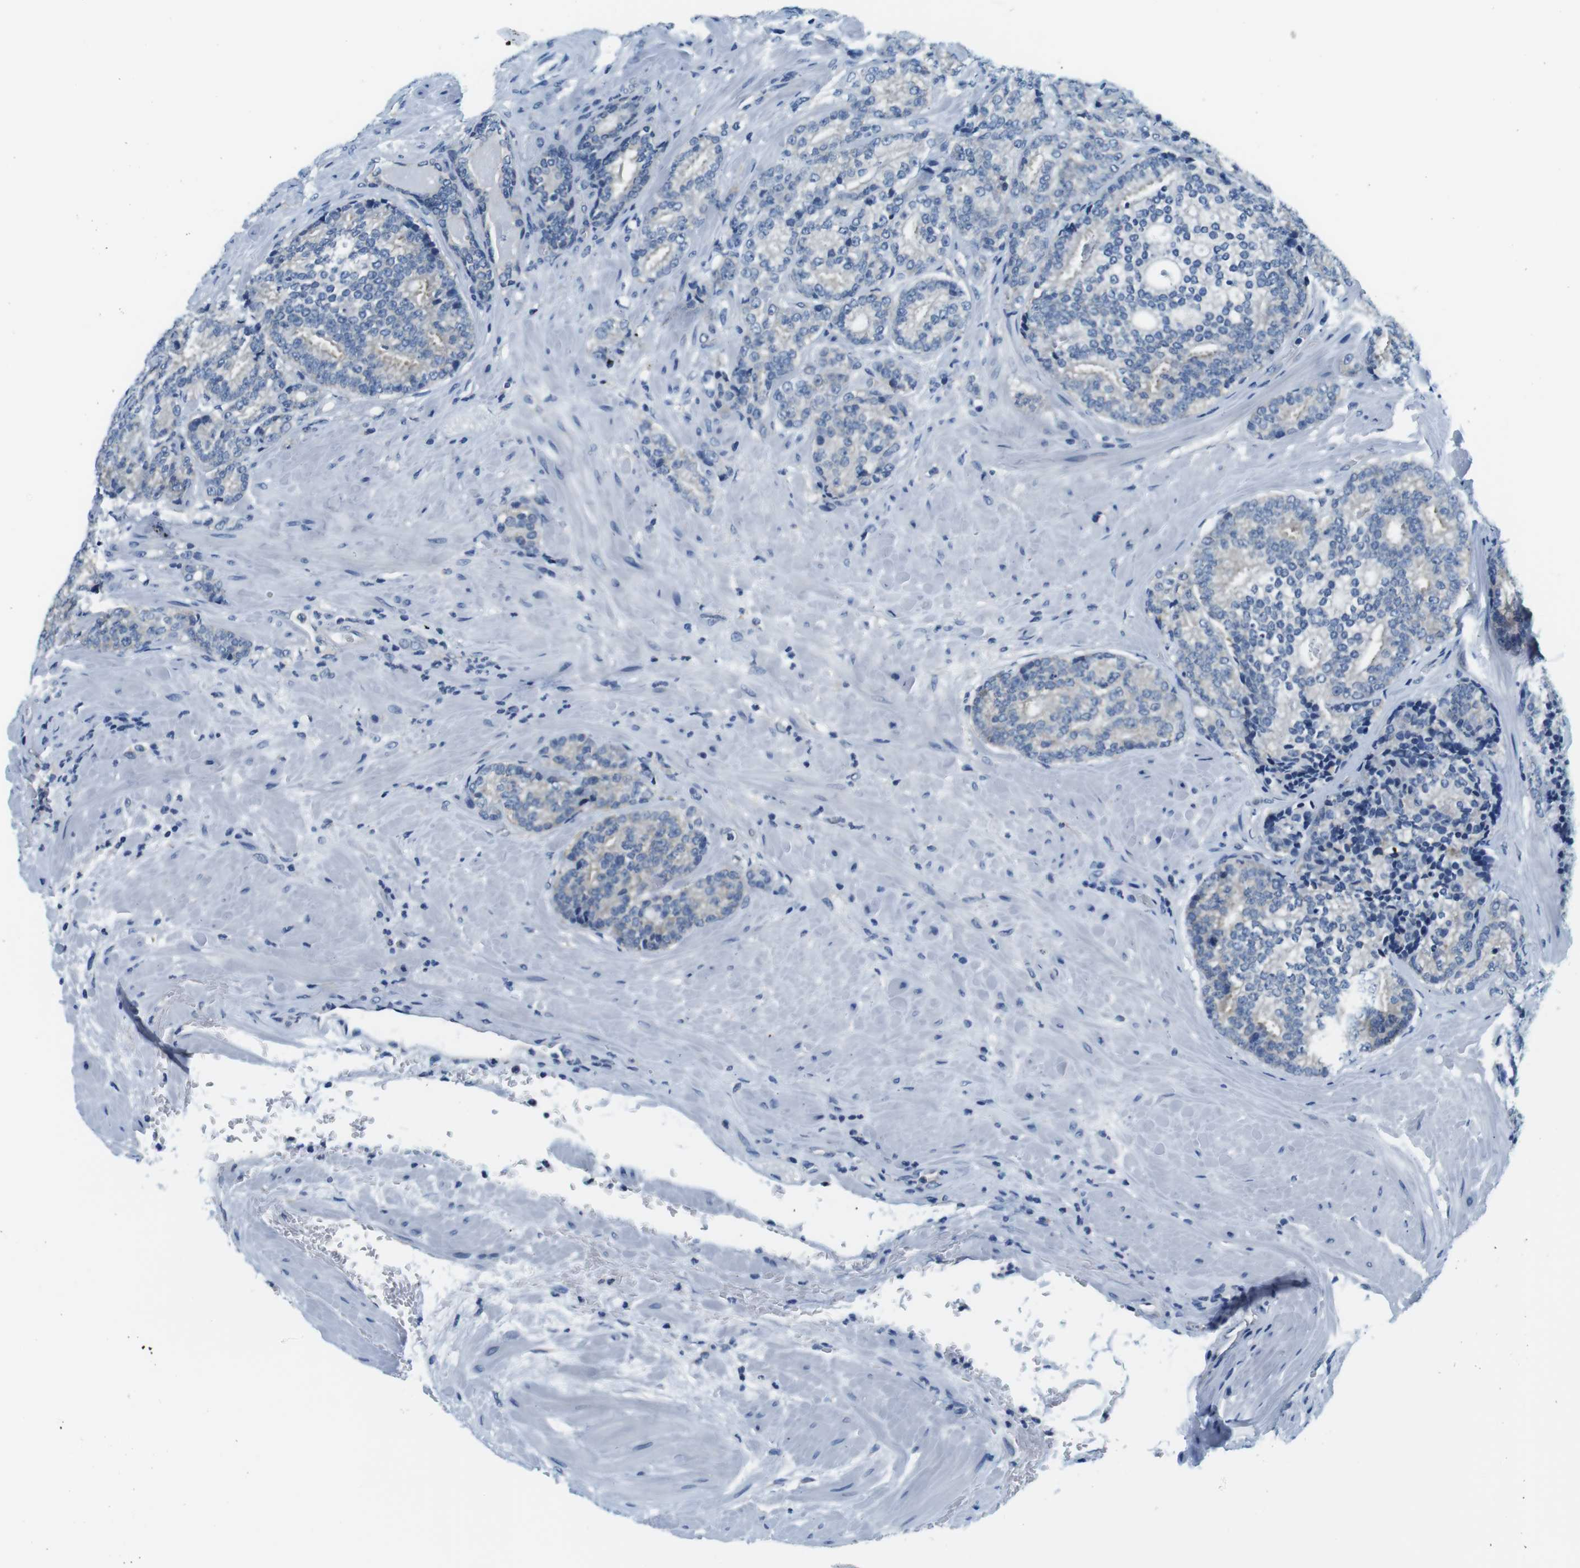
{"staining": {"intensity": "negative", "quantity": "none", "location": "none"}, "tissue": "prostate cancer", "cell_type": "Tumor cells", "image_type": "cancer", "snomed": [{"axis": "morphology", "description": "Adenocarcinoma, High grade"}, {"axis": "topography", "description": "Prostate"}], "caption": "The immunohistochemistry micrograph has no significant positivity in tumor cells of high-grade adenocarcinoma (prostate) tissue.", "gene": "EIF2B5", "patient": {"sex": "male", "age": 61}}